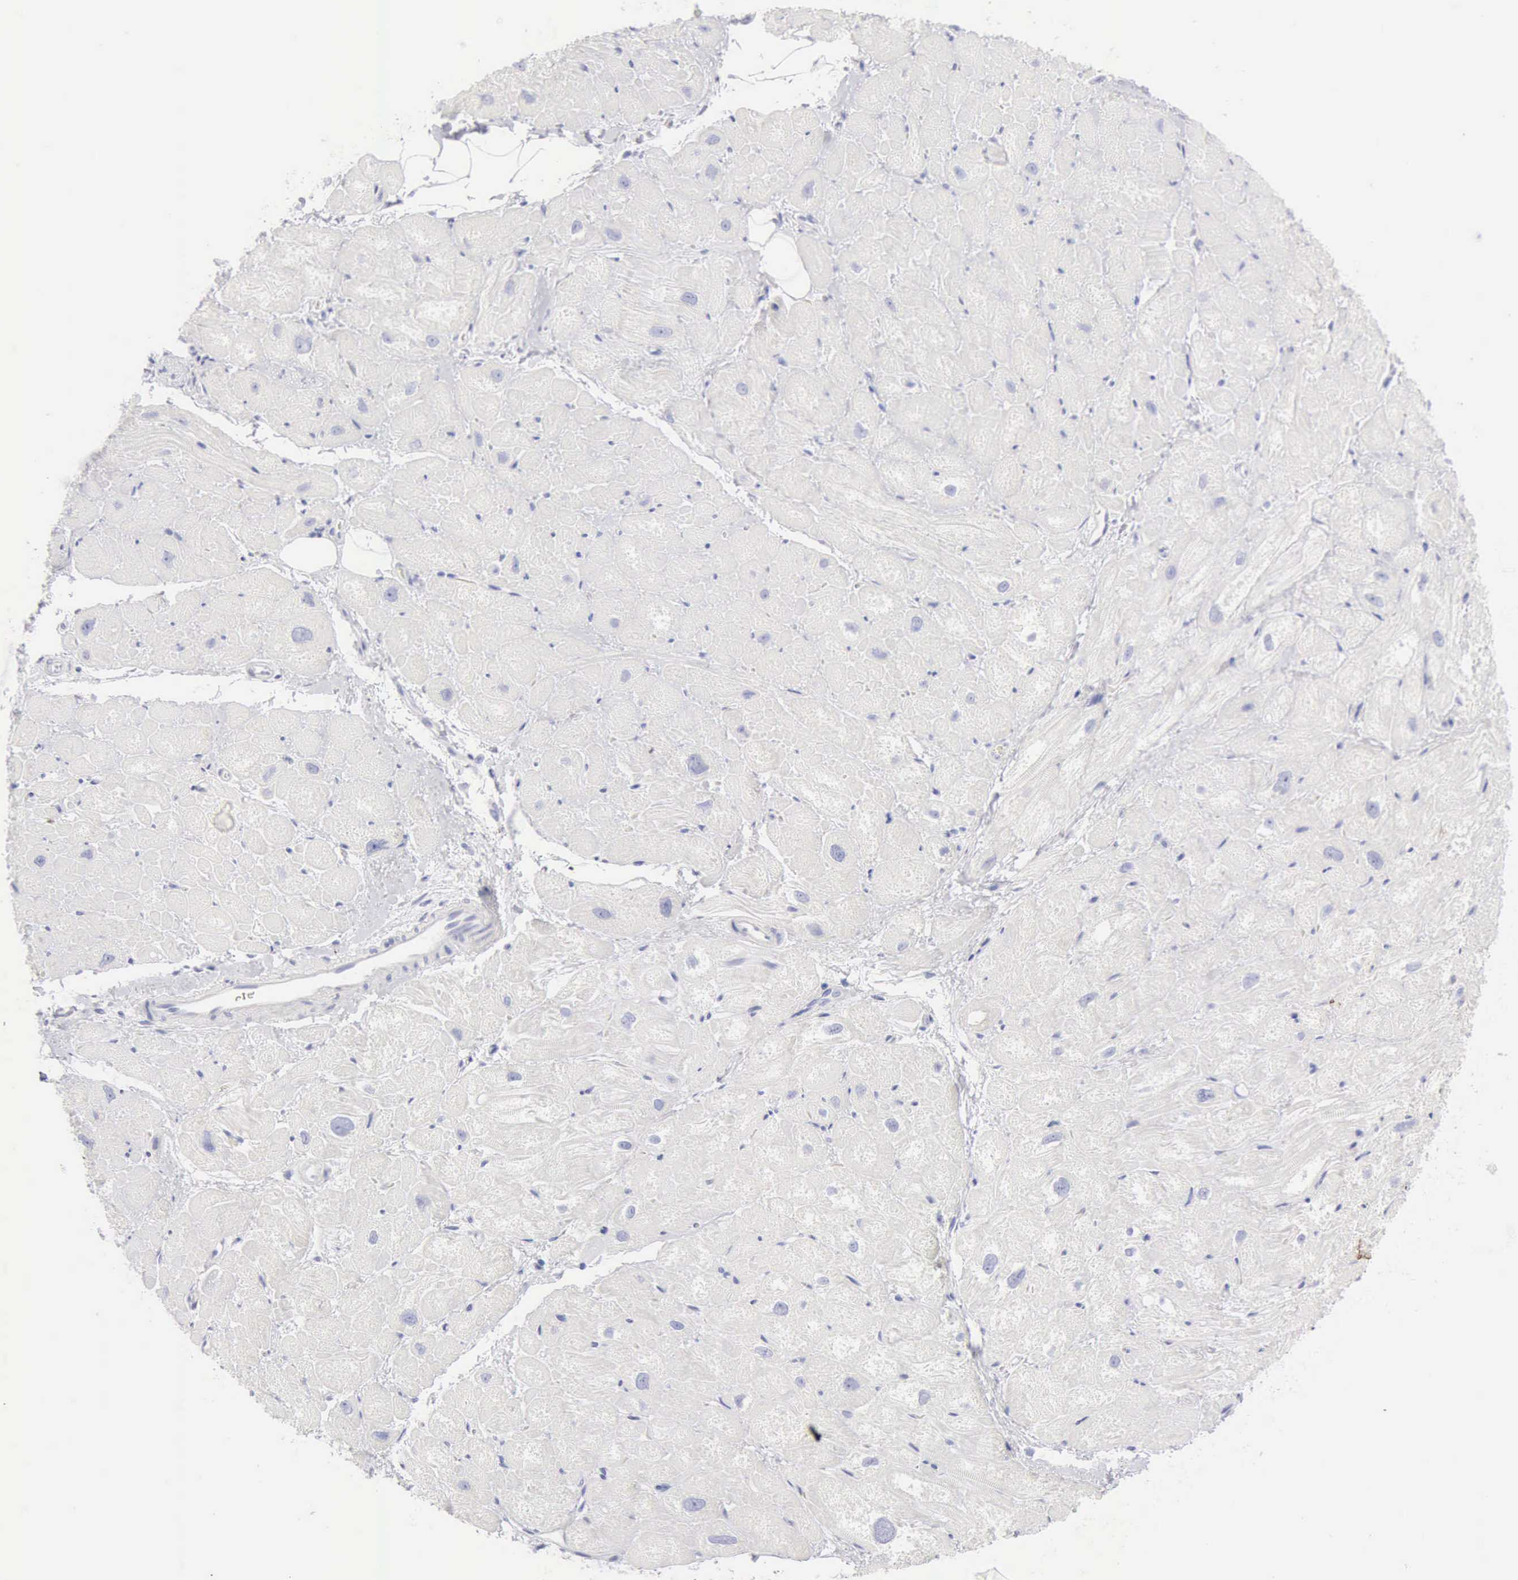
{"staining": {"intensity": "negative", "quantity": "none", "location": "none"}, "tissue": "heart muscle", "cell_type": "Cardiomyocytes", "image_type": "normal", "snomed": [{"axis": "morphology", "description": "Normal tissue, NOS"}, {"axis": "topography", "description": "Heart"}], "caption": "Image shows no protein positivity in cardiomyocytes of unremarkable heart muscle. (DAB immunohistochemistry, high magnification).", "gene": "KRT10", "patient": {"sex": "male", "age": 49}}